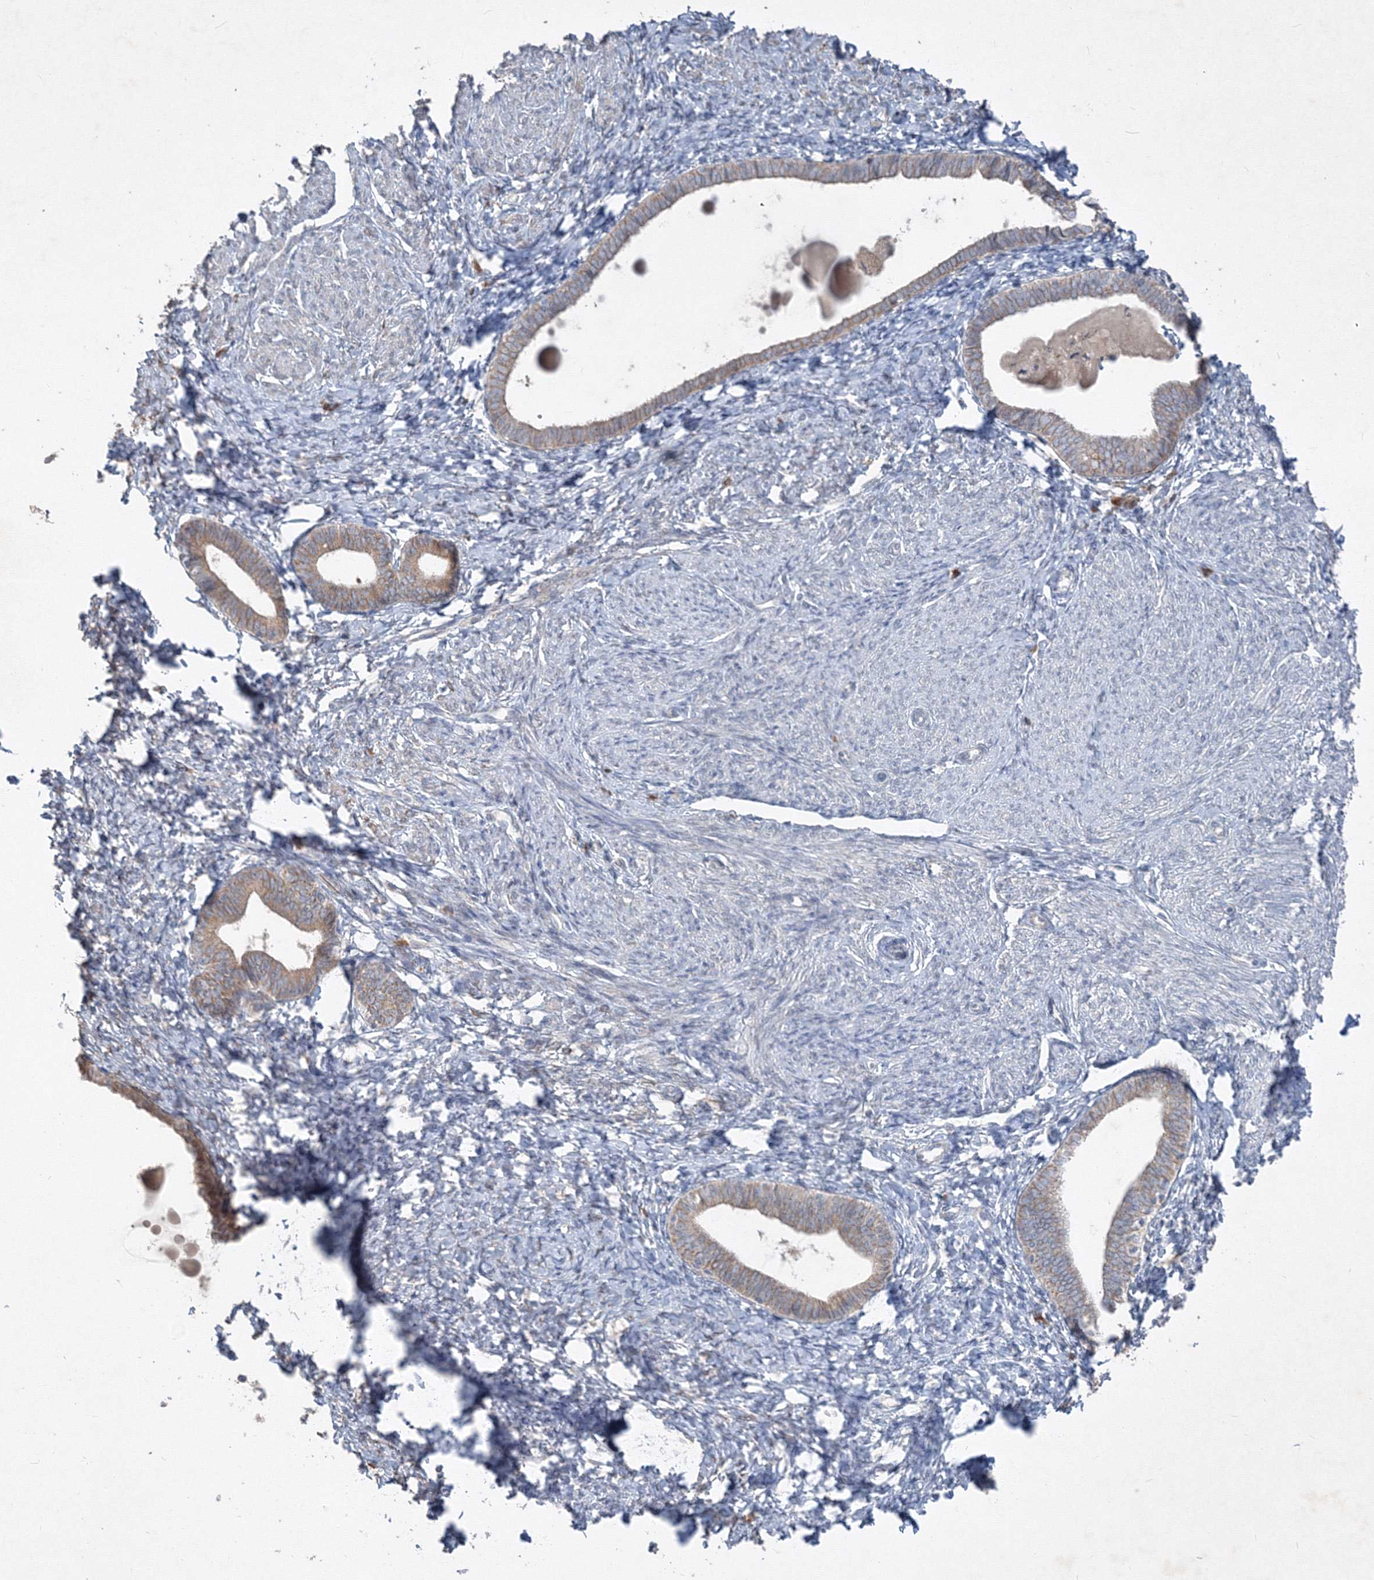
{"staining": {"intensity": "weak", "quantity": "<25%", "location": "cytoplasmic/membranous"}, "tissue": "endometrium", "cell_type": "Cells in endometrial stroma", "image_type": "normal", "snomed": [{"axis": "morphology", "description": "Normal tissue, NOS"}, {"axis": "topography", "description": "Endometrium"}], "caption": "A high-resolution image shows immunohistochemistry (IHC) staining of unremarkable endometrium, which demonstrates no significant staining in cells in endometrial stroma.", "gene": "IFNAR1", "patient": {"sex": "female", "age": 72}}